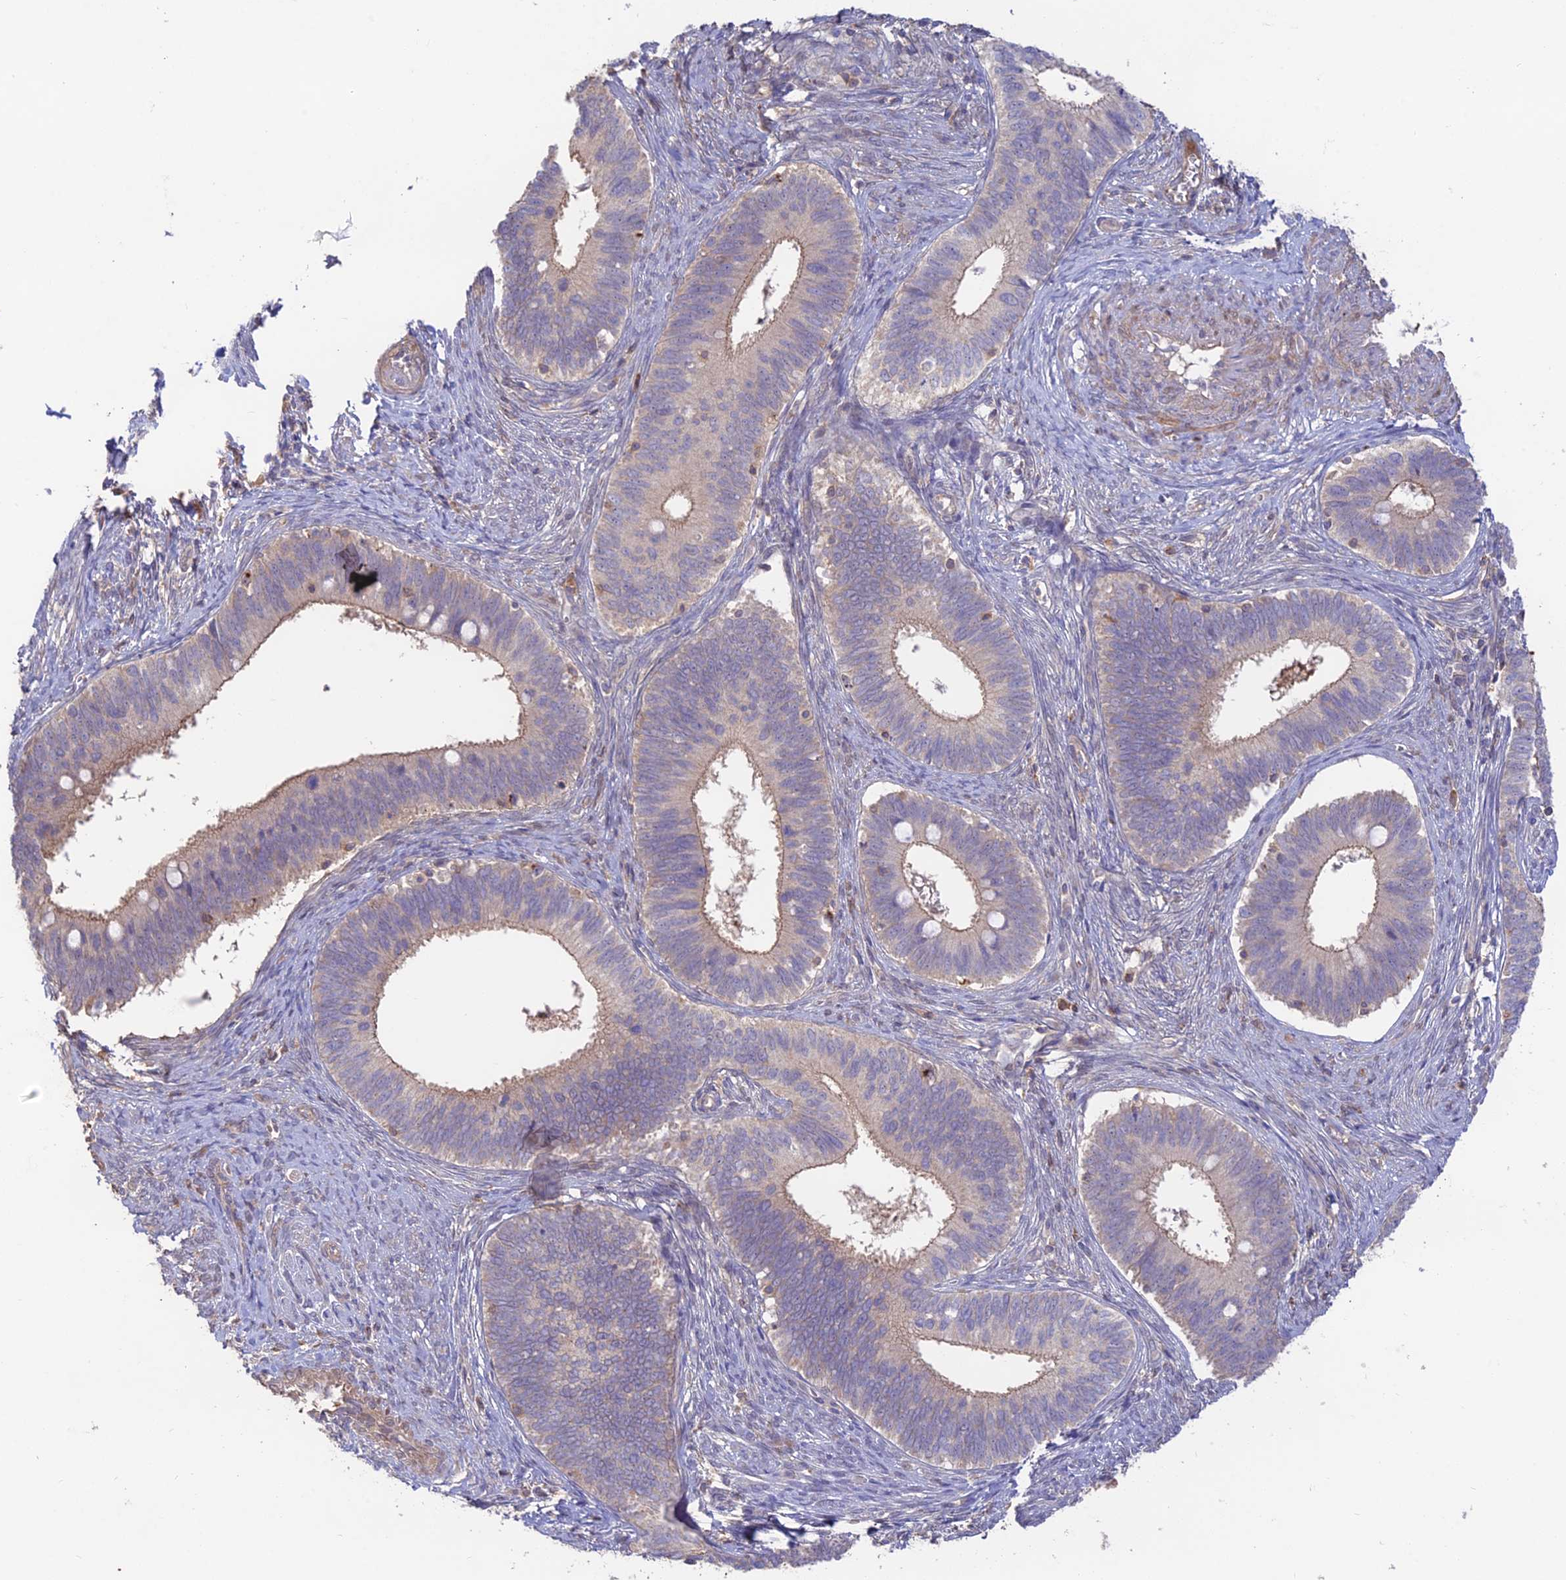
{"staining": {"intensity": "weak", "quantity": "<25%", "location": "cytoplasmic/membranous"}, "tissue": "cervical cancer", "cell_type": "Tumor cells", "image_type": "cancer", "snomed": [{"axis": "morphology", "description": "Adenocarcinoma, NOS"}, {"axis": "topography", "description": "Cervix"}], "caption": "An image of human cervical cancer is negative for staining in tumor cells.", "gene": "CLCF1", "patient": {"sex": "female", "age": 42}}